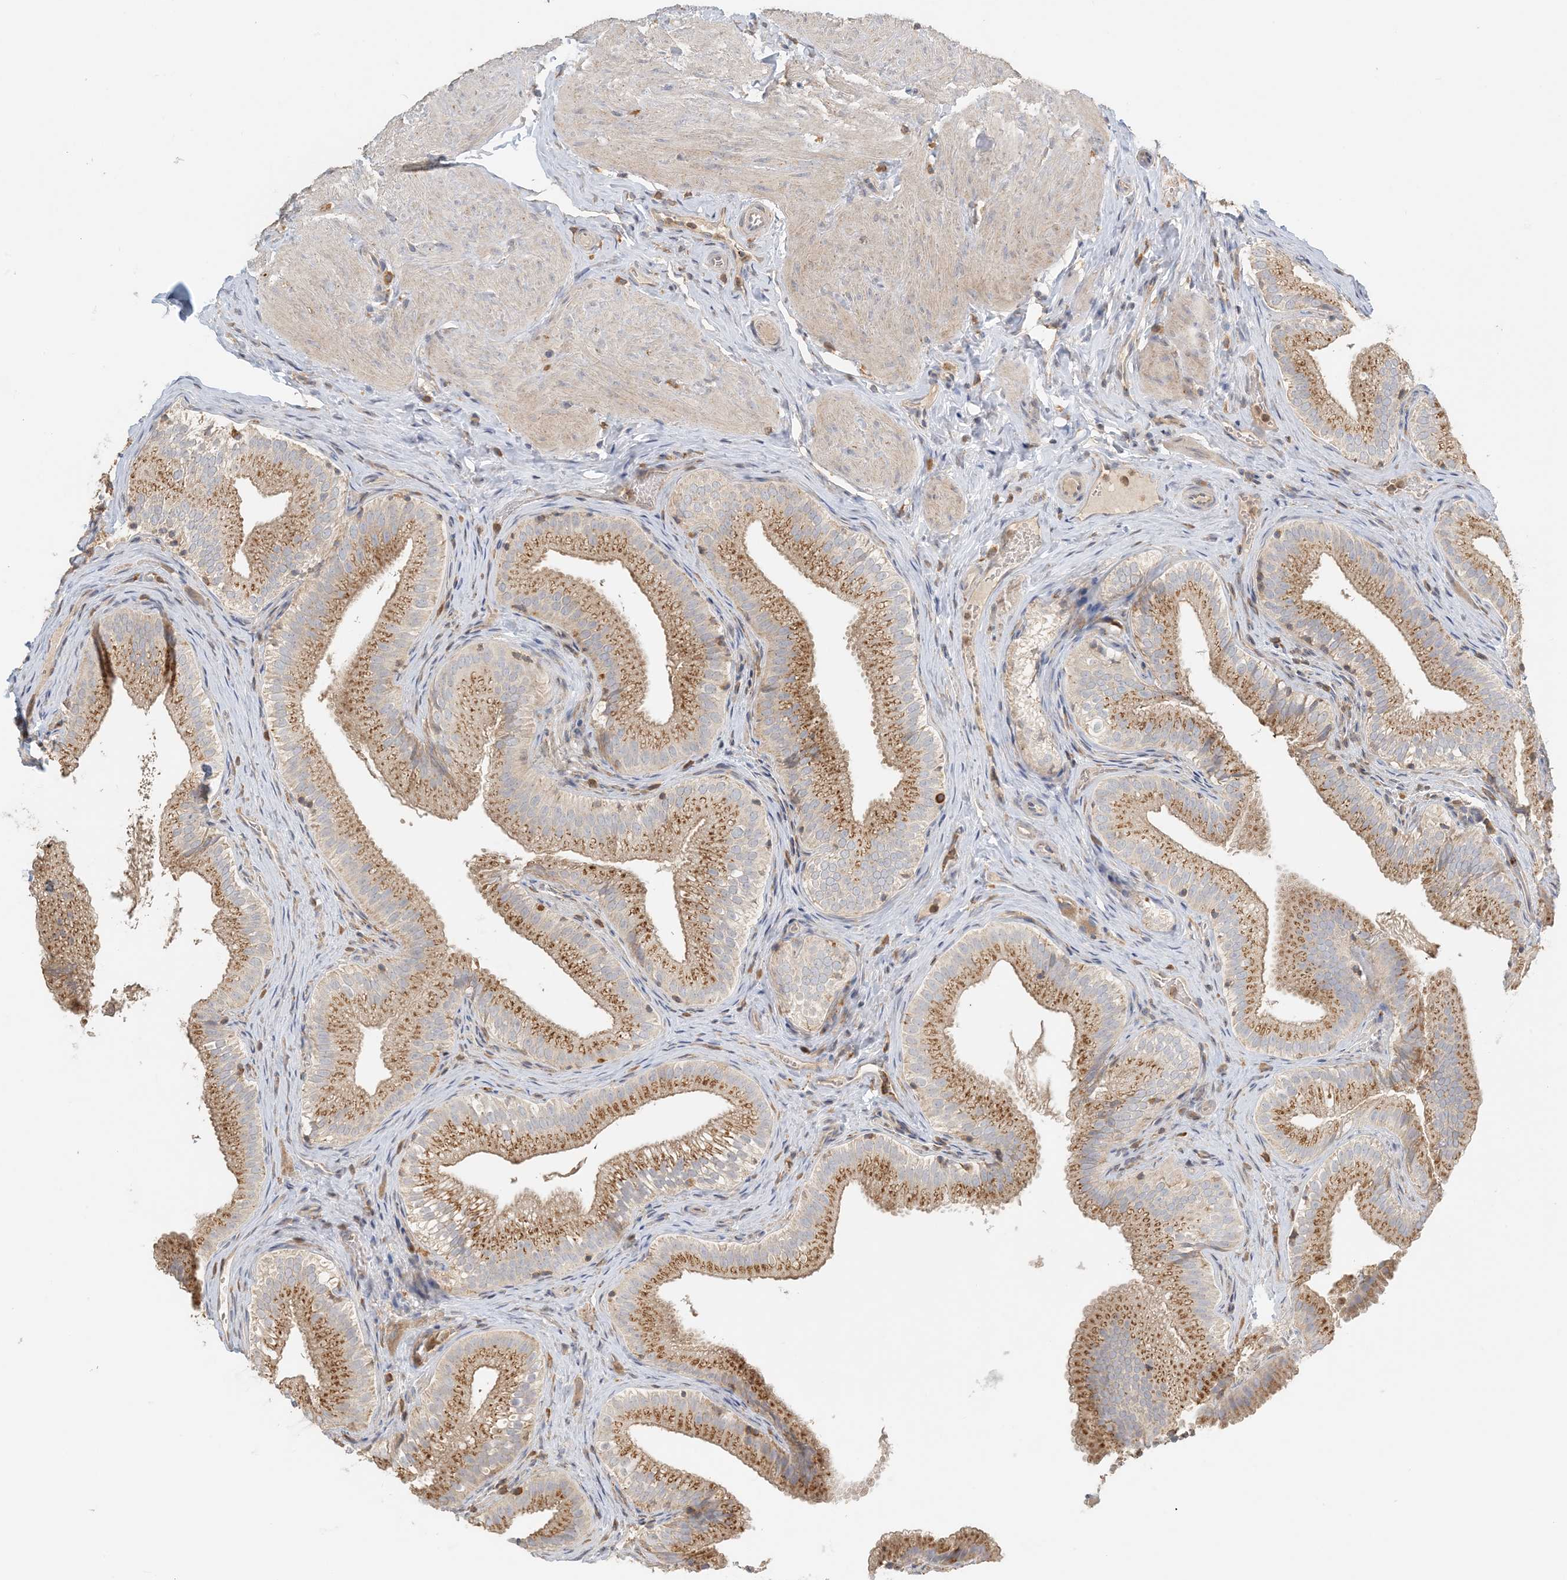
{"staining": {"intensity": "moderate", "quantity": ">75%", "location": "cytoplasmic/membranous"}, "tissue": "gallbladder", "cell_type": "Glandular cells", "image_type": "normal", "snomed": [{"axis": "morphology", "description": "Normal tissue, NOS"}, {"axis": "topography", "description": "Gallbladder"}], "caption": "Protein analysis of benign gallbladder displays moderate cytoplasmic/membranous staining in about >75% of glandular cells. Immunohistochemistry stains the protein of interest in brown and the nuclei are stained blue.", "gene": "SPPL2A", "patient": {"sex": "female", "age": 30}}